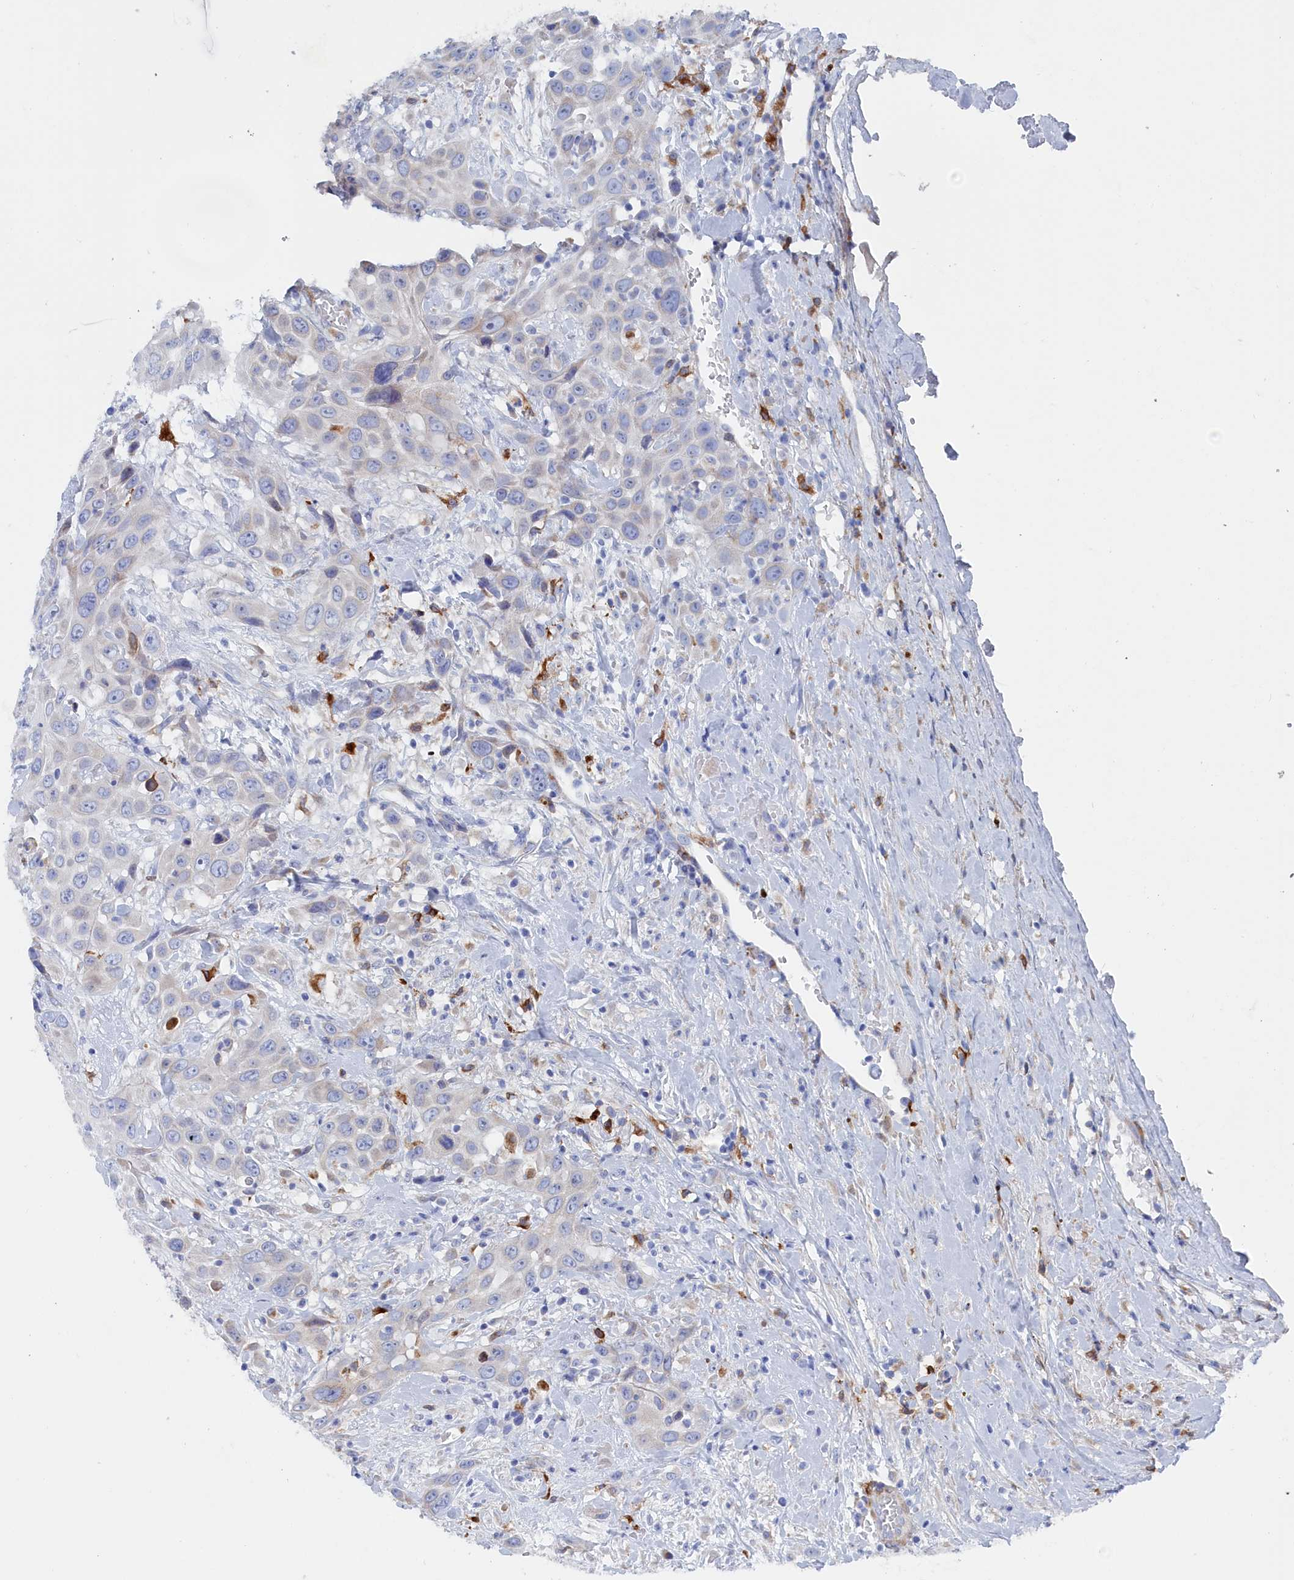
{"staining": {"intensity": "negative", "quantity": "none", "location": "none"}, "tissue": "head and neck cancer", "cell_type": "Tumor cells", "image_type": "cancer", "snomed": [{"axis": "morphology", "description": "Squamous cell carcinoma, NOS"}, {"axis": "topography", "description": "Head-Neck"}], "caption": "Immunohistochemistry image of human head and neck squamous cell carcinoma stained for a protein (brown), which exhibits no positivity in tumor cells. (DAB (3,3'-diaminobenzidine) IHC with hematoxylin counter stain).", "gene": "COG7", "patient": {"sex": "male", "age": 81}}